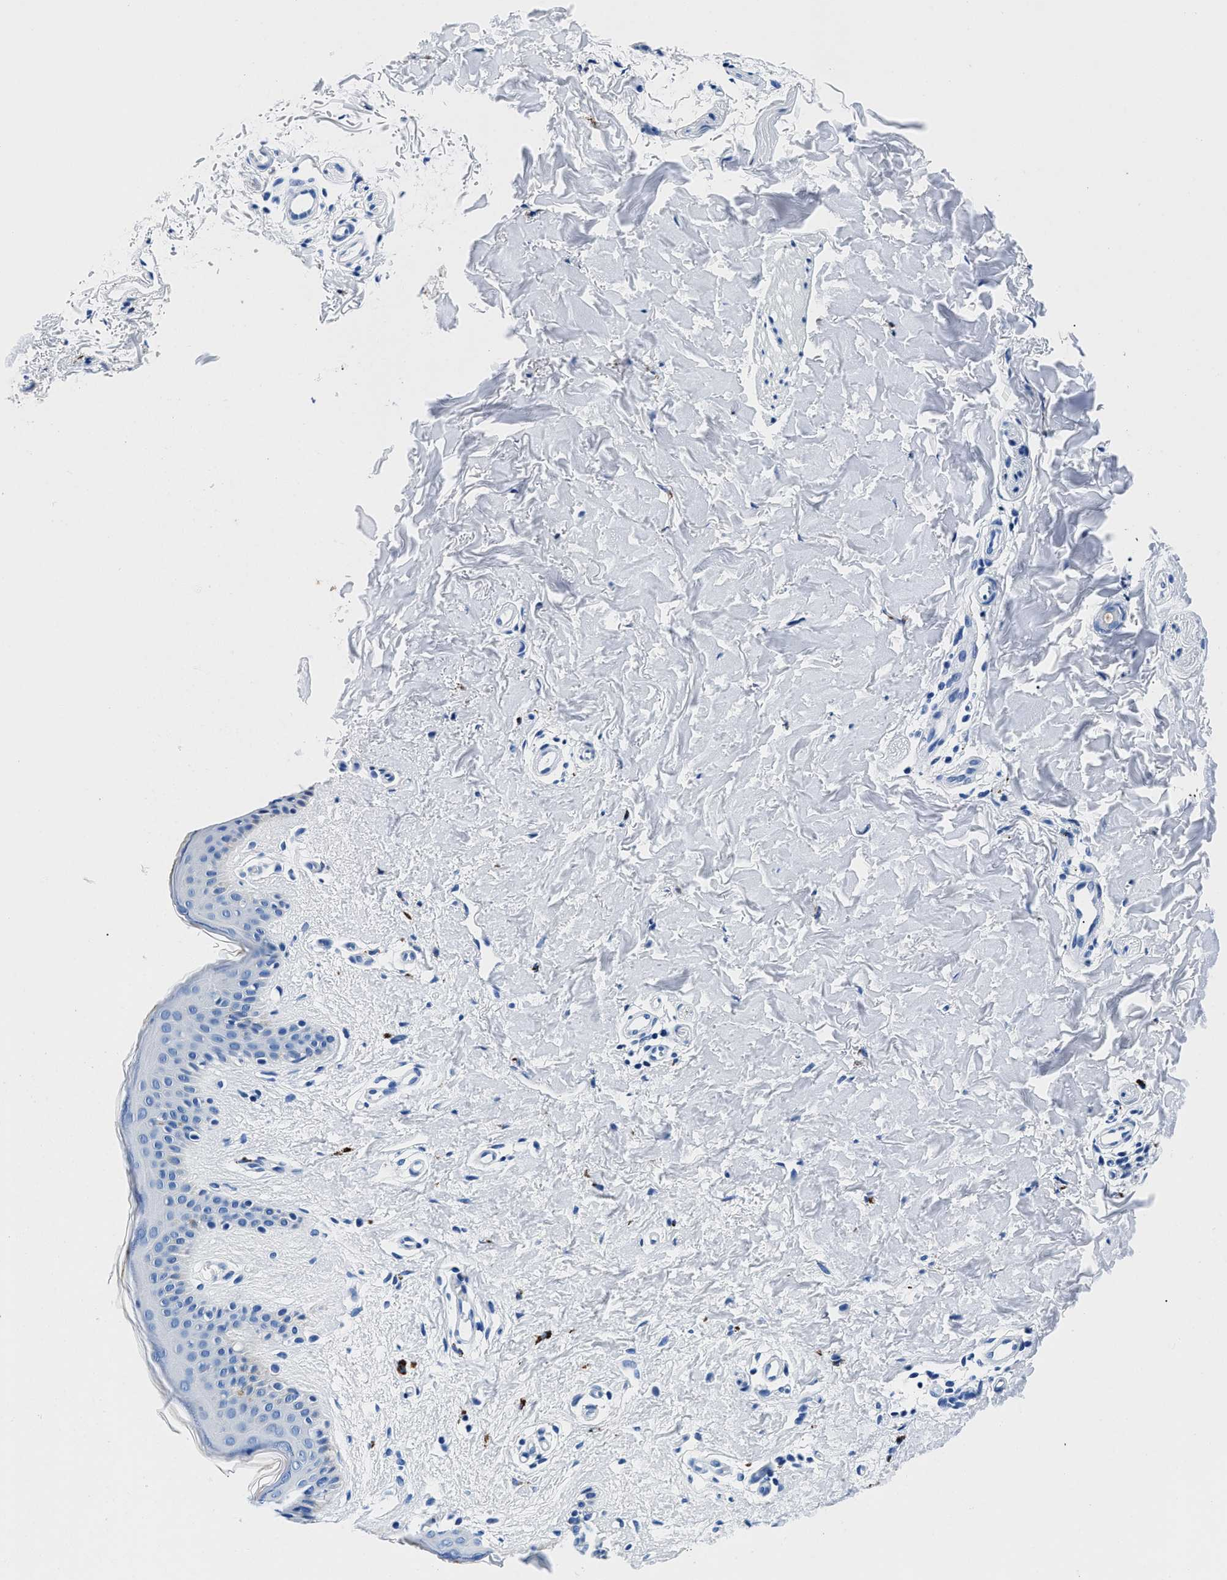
{"staining": {"intensity": "negative", "quantity": "none", "location": "none"}, "tissue": "skin", "cell_type": "Fibroblasts", "image_type": "normal", "snomed": [{"axis": "morphology", "description": "Normal tissue, NOS"}, {"axis": "topography", "description": "Skin"}], "caption": "Protein analysis of unremarkable skin displays no significant expression in fibroblasts. The staining is performed using DAB brown chromogen with nuclei counter-stained in using hematoxylin.", "gene": "OR14K1", "patient": {"sex": "male", "age": 40}}